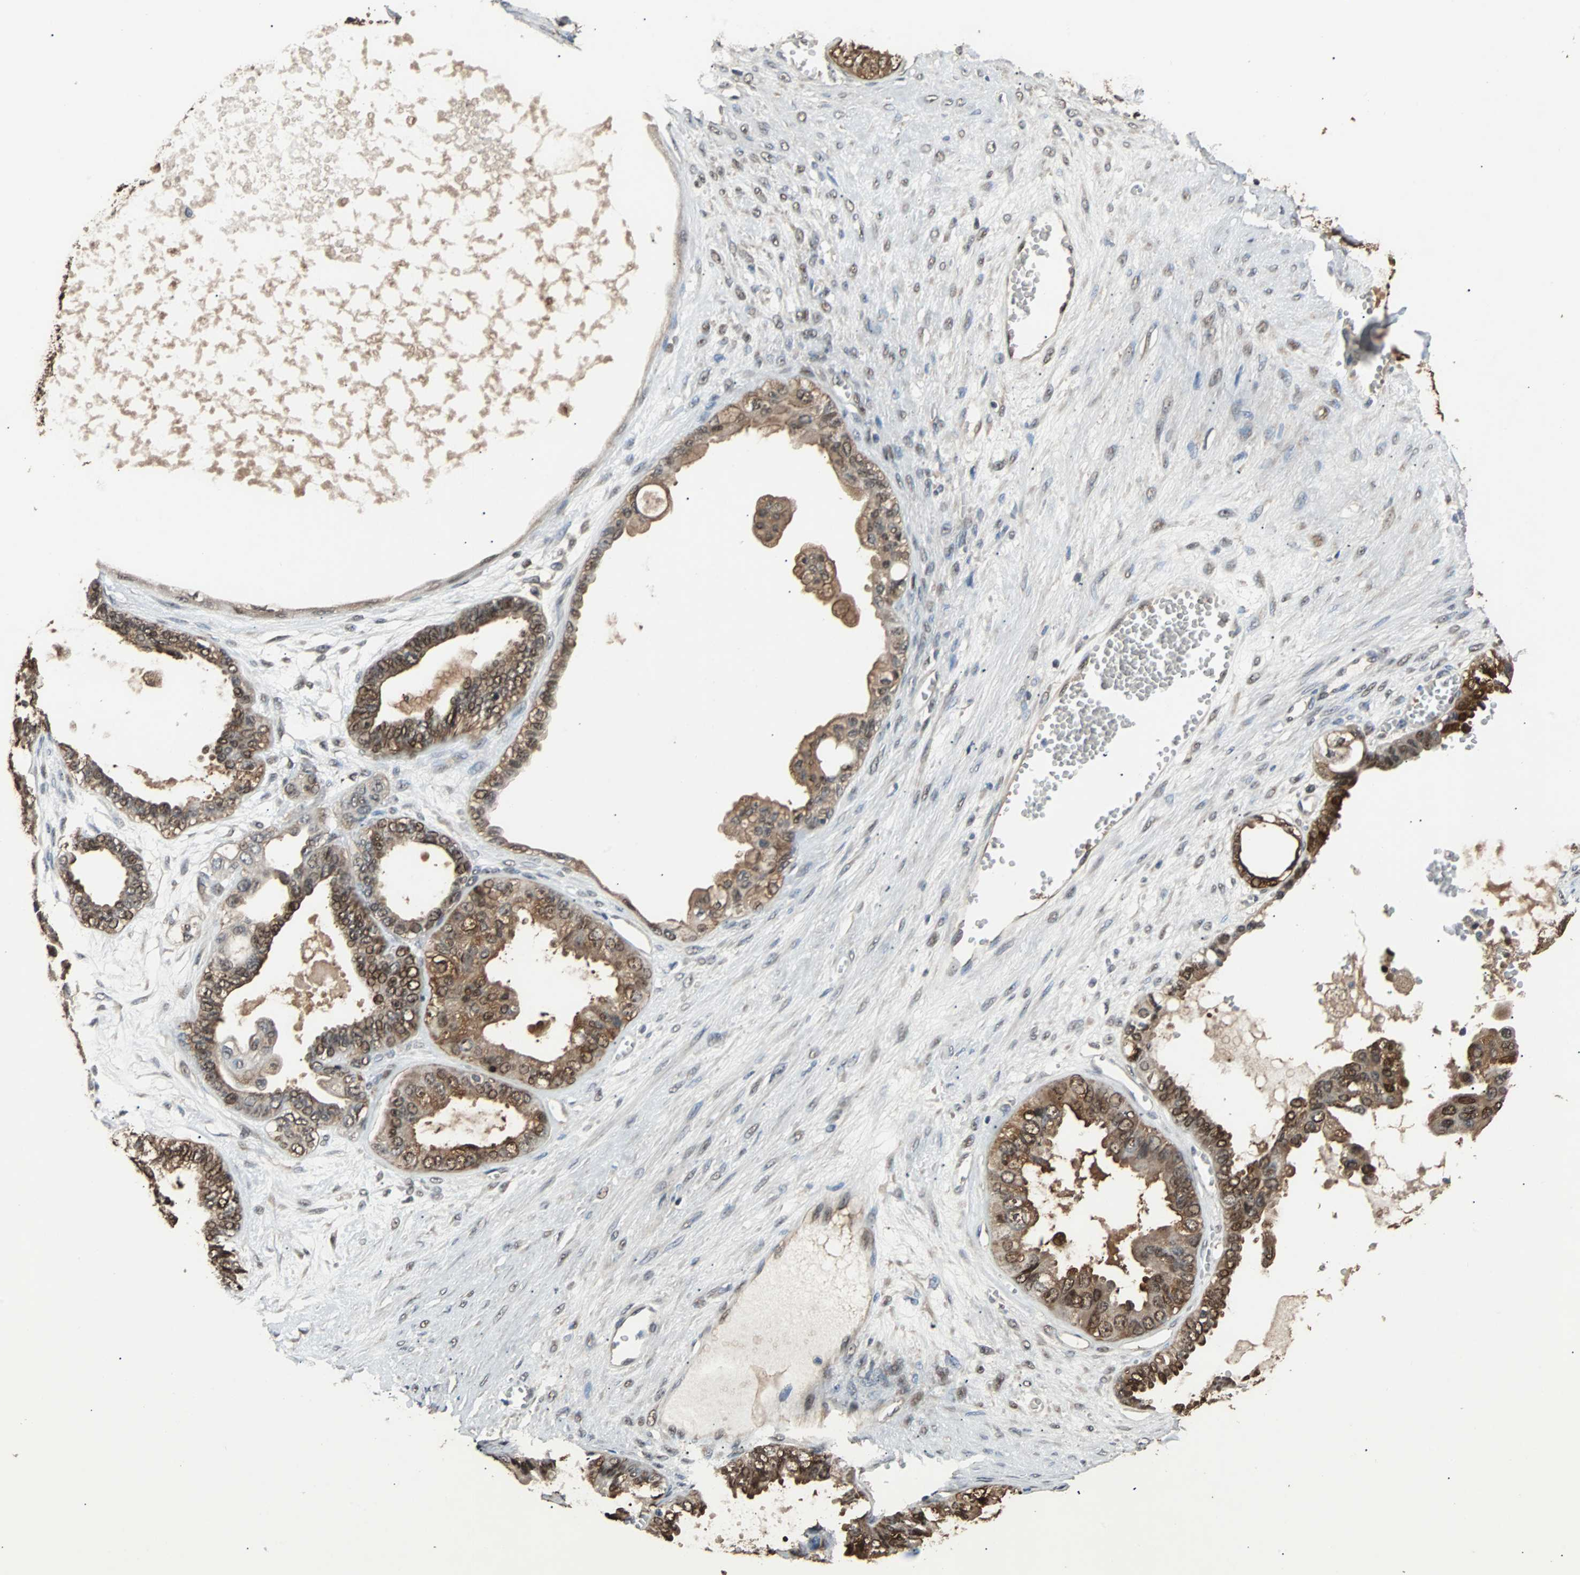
{"staining": {"intensity": "moderate", "quantity": ">75%", "location": "cytoplasmic/membranous,nuclear"}, "tissue": "ovarian cancer", "cell_type": "Tumor cells", "image_type": "cancer", "snomed": [{"axis": "morphology", "description": "Carcinoma, NOS"}, {"axis": "morphology", "description": "Carcinoma, endometroid"}, {"axis": "topography", "description": "Ovary"}], "caption": "Moderate cytoplasmic/membranous and nuclear positivity is present in about >75% of tumor cells in ovarian cancer (endometroid carcinoma).", "gene": "PRDX6", "patient": {"sex": "female", "age": 50}}